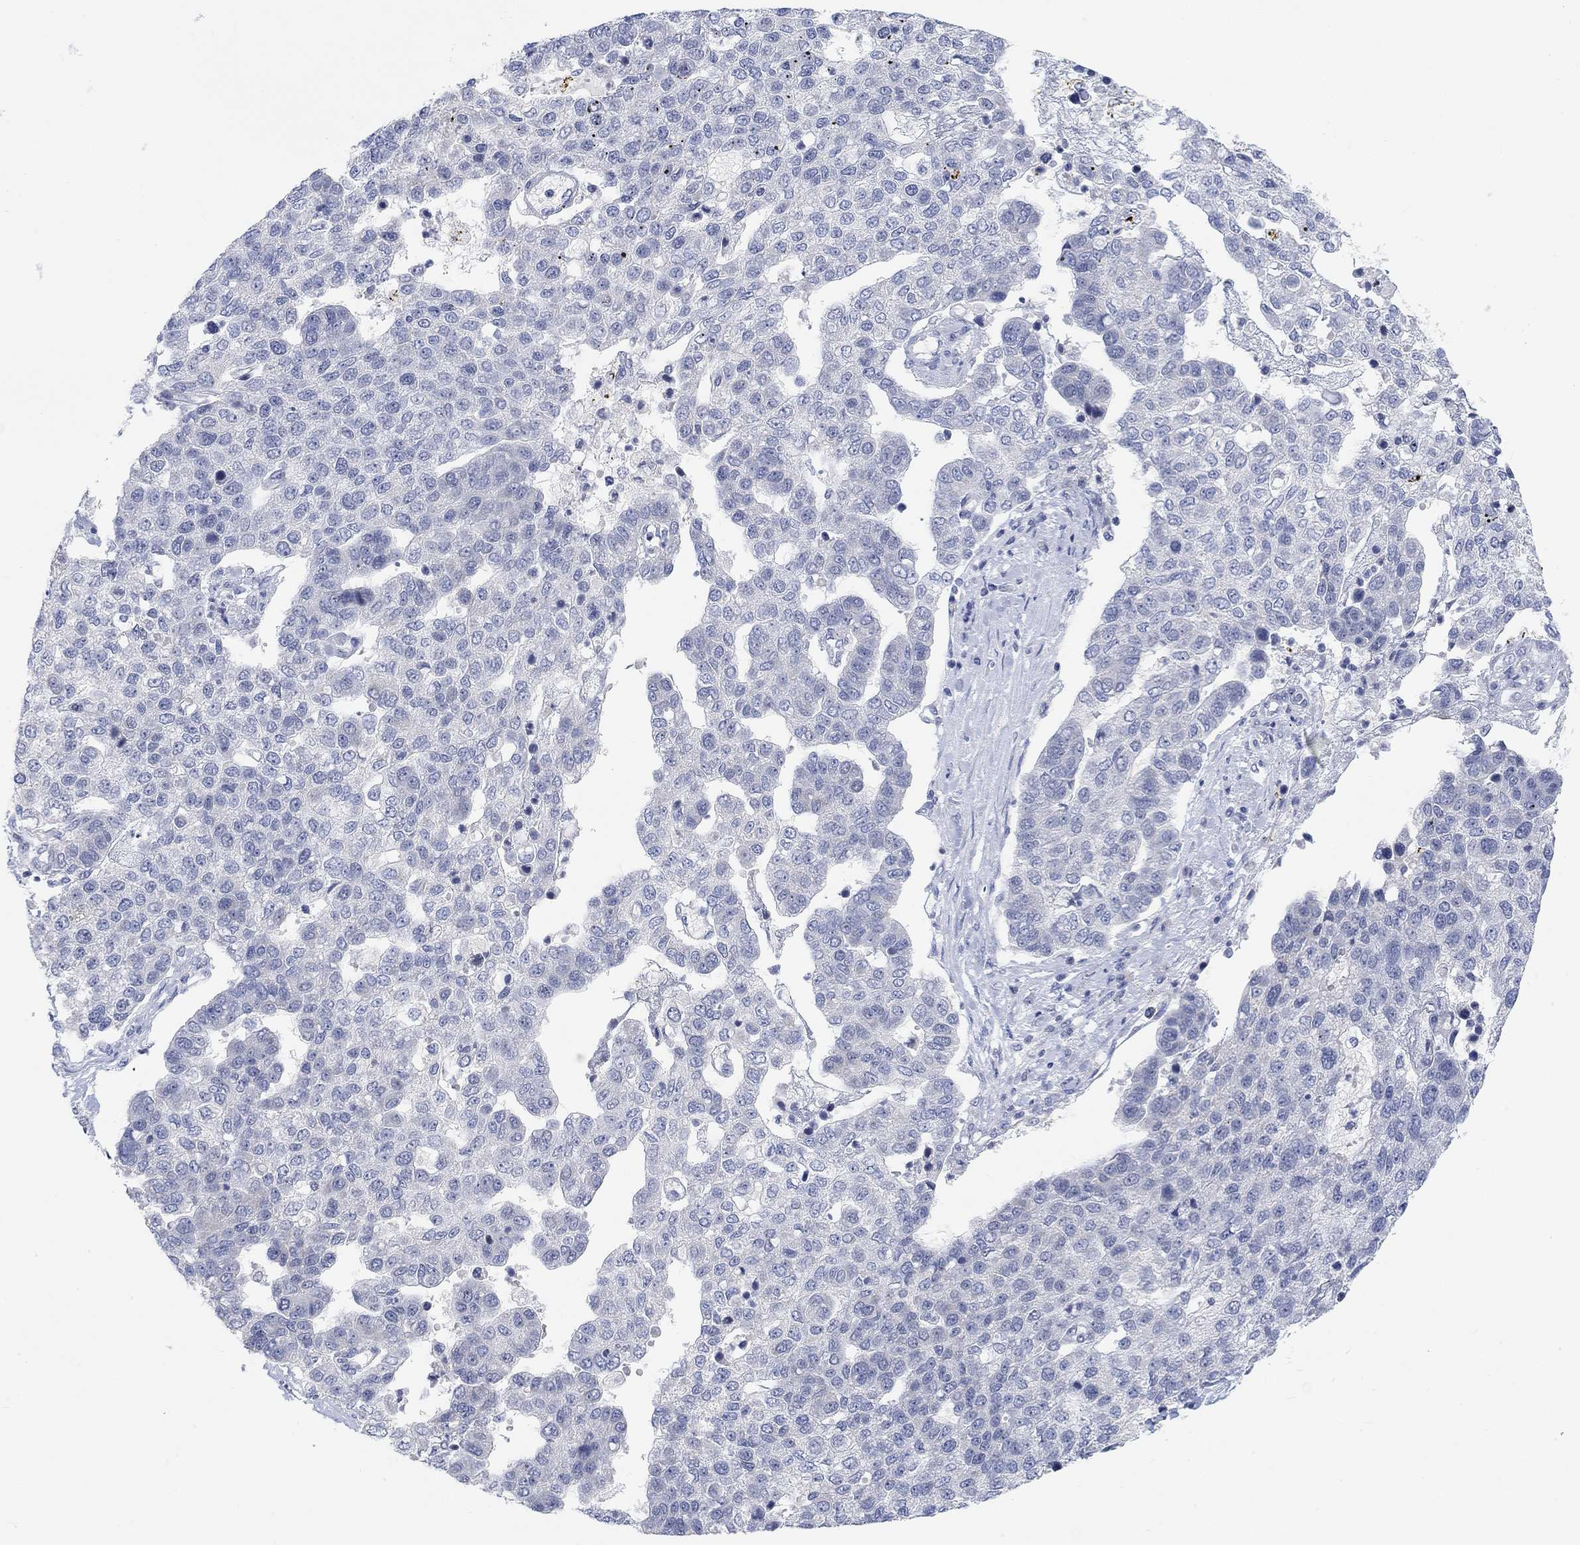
{"staining": {"intensity": "negative", "quantity": "none", "location": "none"}, "tissue": "pancreatic cancer", "cell_type": "Tumor cells", "image_type": "cancer", "snomed": [{"axis": "morphology", "description": "Adenocarcinoma, NOS"}, {"axis": "topography", "description": "Pancreas"}], "caption": "Tumor cells show no significant expression in pancreatic adenocarcinoma.", "gene": "ATP6V1E2", "patient": {"sex": "female", "age": 61}}